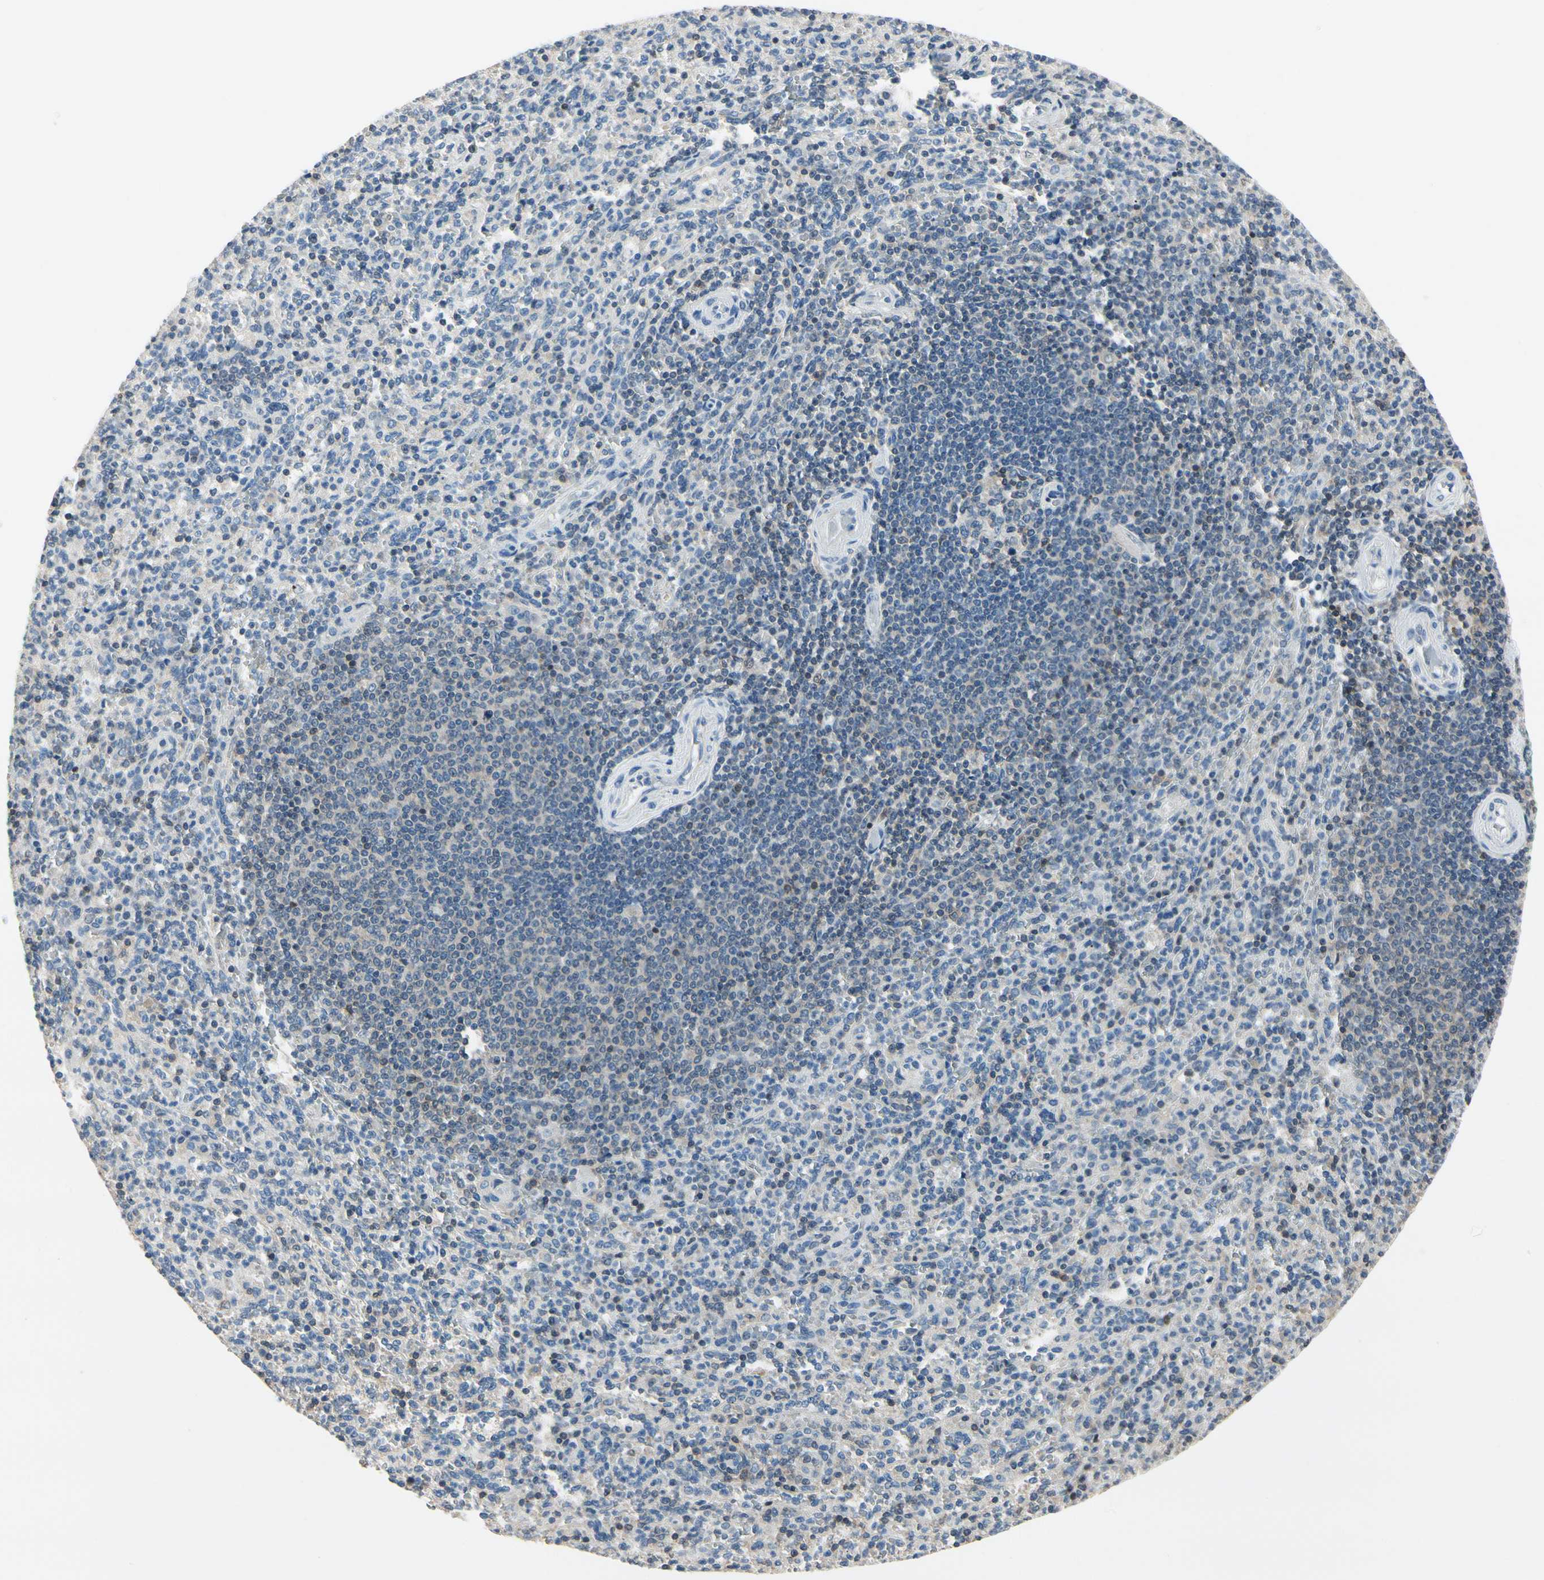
{"staining": {"intensity": "moderate", "quantity": "<25%", "location": "cytoplasmic/membranous"}, "tissue": "spleen", "cell_type": "Cells in red pulp", "image_type": "normal", "snomed": [{"axis": "morphology", "description": "Normal tissue, NOS"}, {"axis": "topography", "description": "Spleen"}], "caption": "A brown stain labels moderate cytoplasmic/membranous staining of a protein in cells in red pulp of normal human spleen. (Brightfield microscopy of DAB IHC at high magnification).", "gene": "NFATC2", "patient": {"sex": "male", "age": 36}}